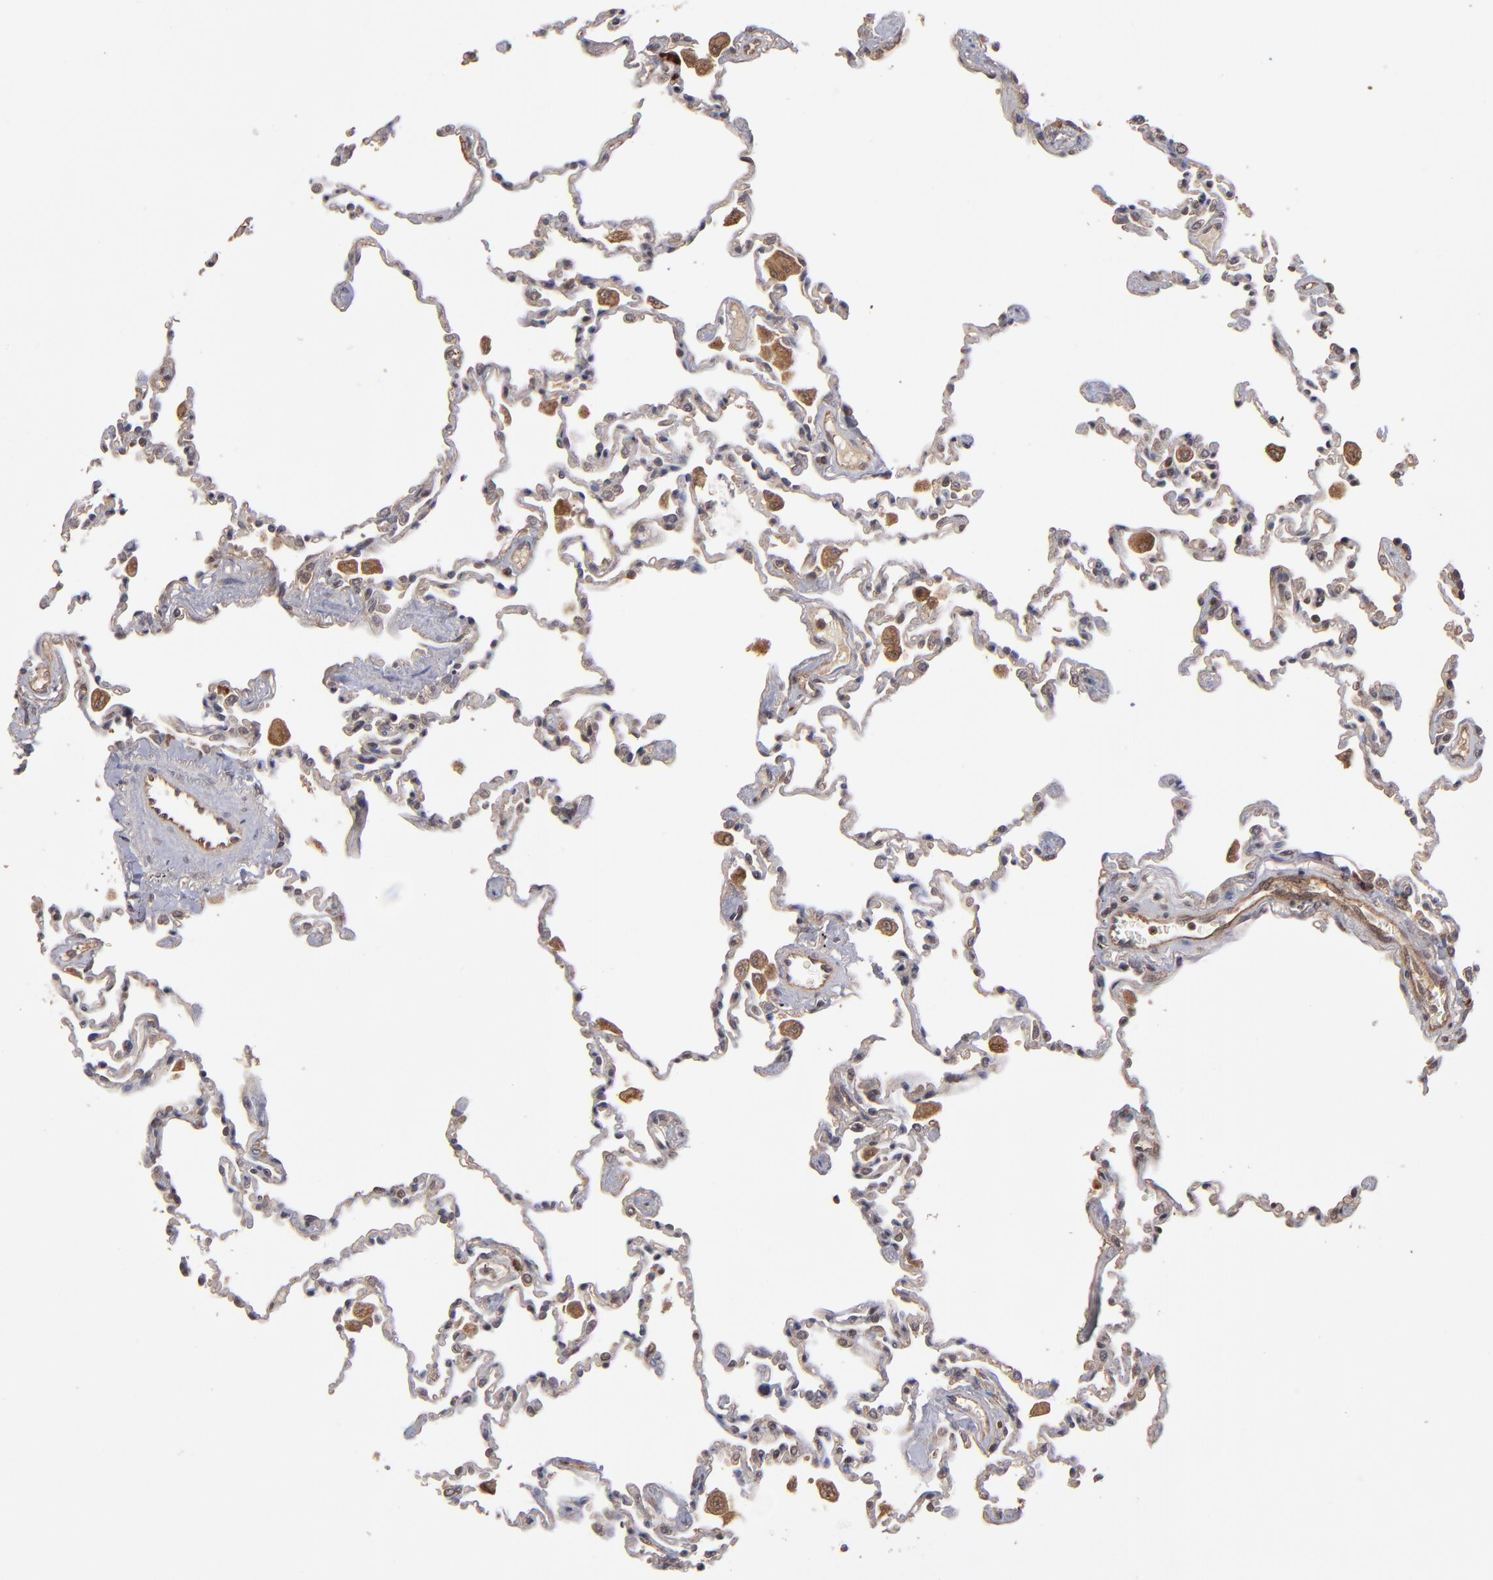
{"staining": {"intensity": "moderate", "quantity": ">75%", "location": "cytoplasmic/membranous"}, "tissue": "lung", "cell_type": "Alveolar cells", "image_type": "normal", "snomed": [{"axis": "morphology", "description": "Normal tissue, NOS"}, {"axis": "topography", "description": "Lung"}], "caption": "About >75% of alveolar cells in benign human lung demonstrate moderate cytoplasmic/membranous protein staining as visualized by brown immunohistochemical staining.", "gene": "BDKRB1", "patient": {"sex": "male", "age": 59}}